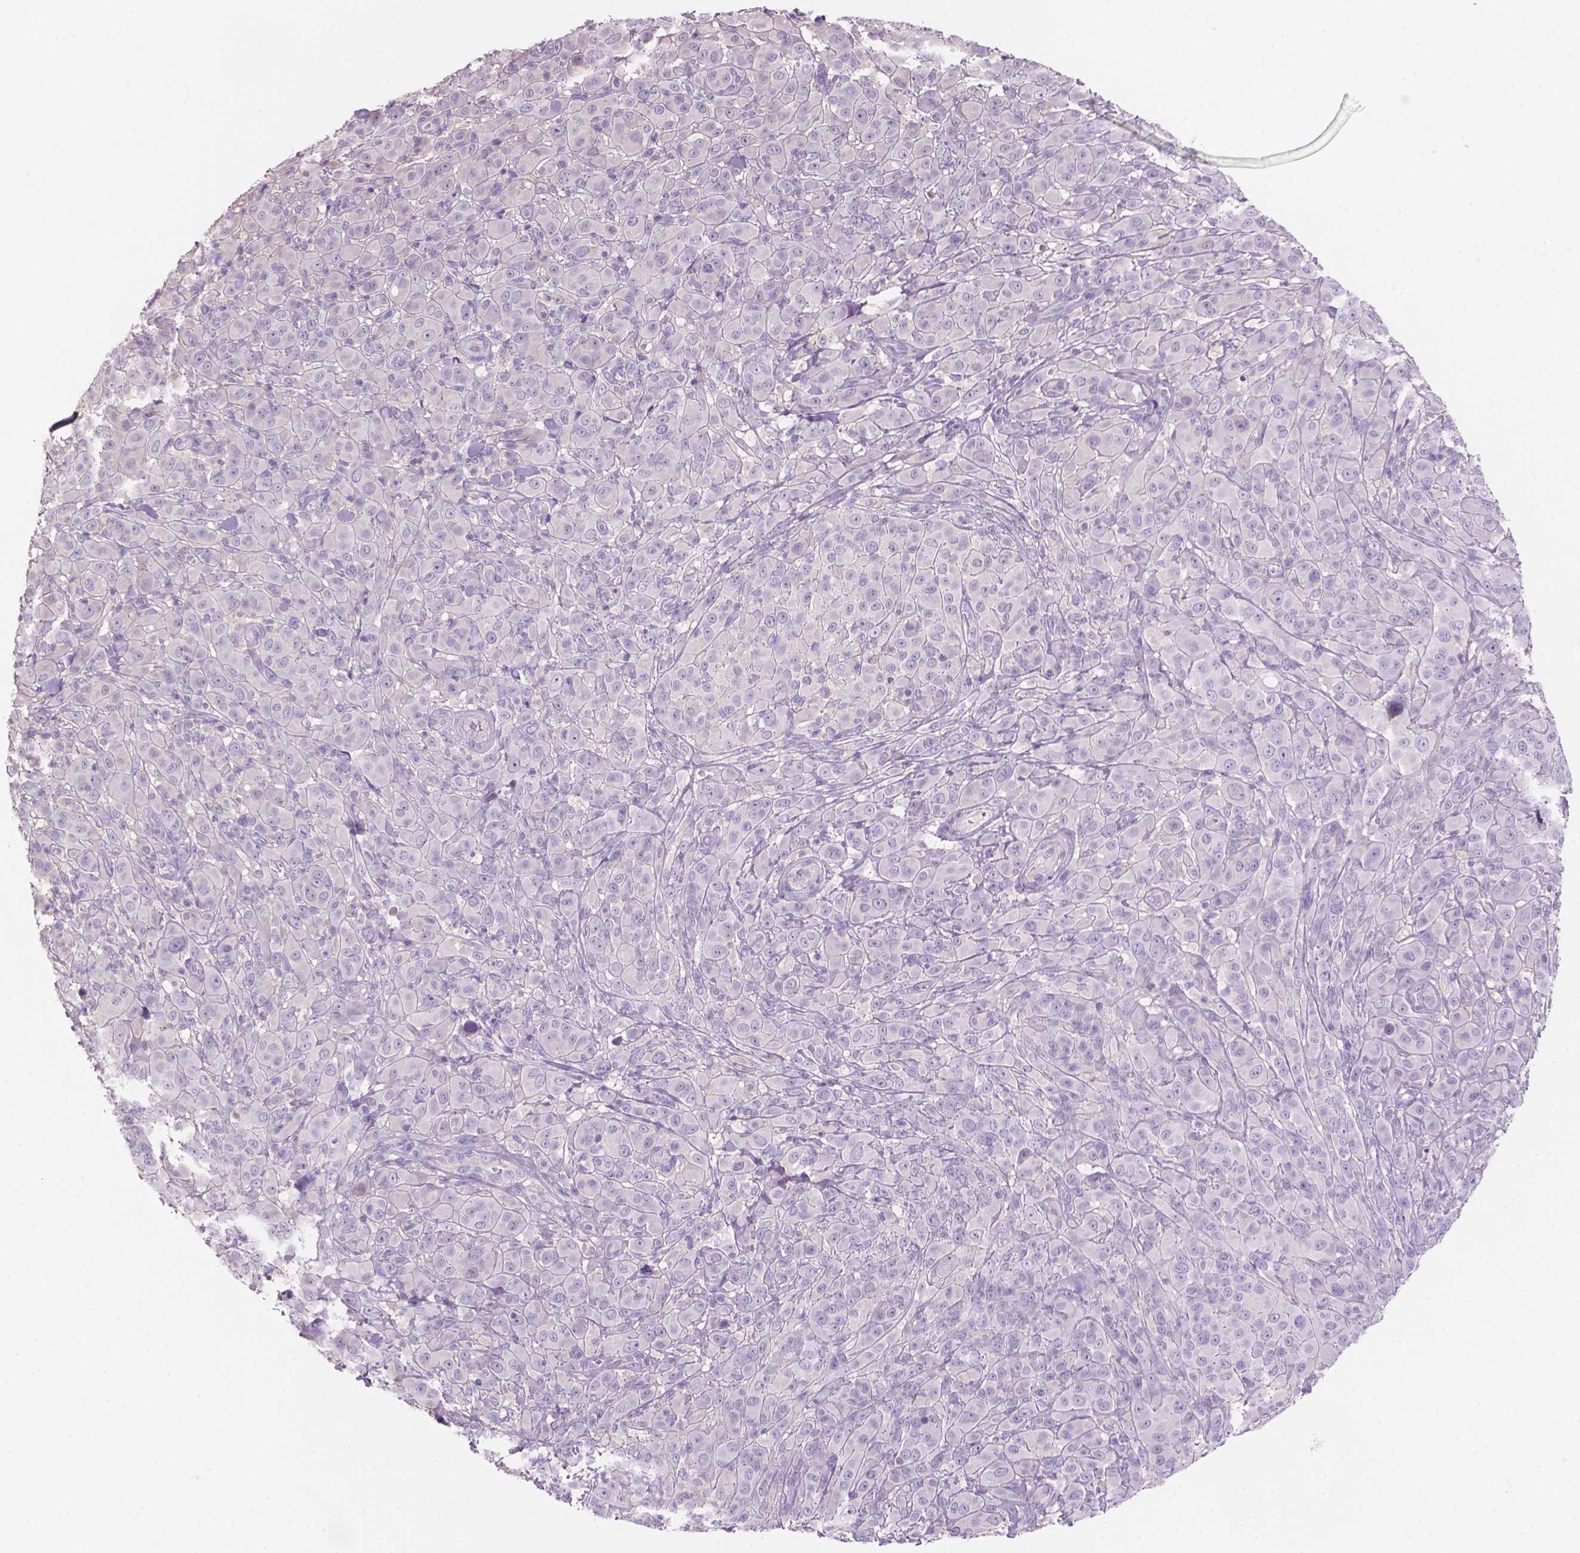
{"staining": {"intensity": "negative", "quantity": "none", "location": "none"}, "tissue": "melanoma", "cell_type": "Tumor cells", "image_type": "cancer", "snomed": [{"axis": "morphology", "description": "Malignant melanoma, NOS"}, {"axis": "topography", "description": "Skin"}], "caption": "Micrograph shows no protein staining in tumor cells of melanoma tissue.", "gene": "SBSN", "patient": {"sex": "female", "age": 87}}